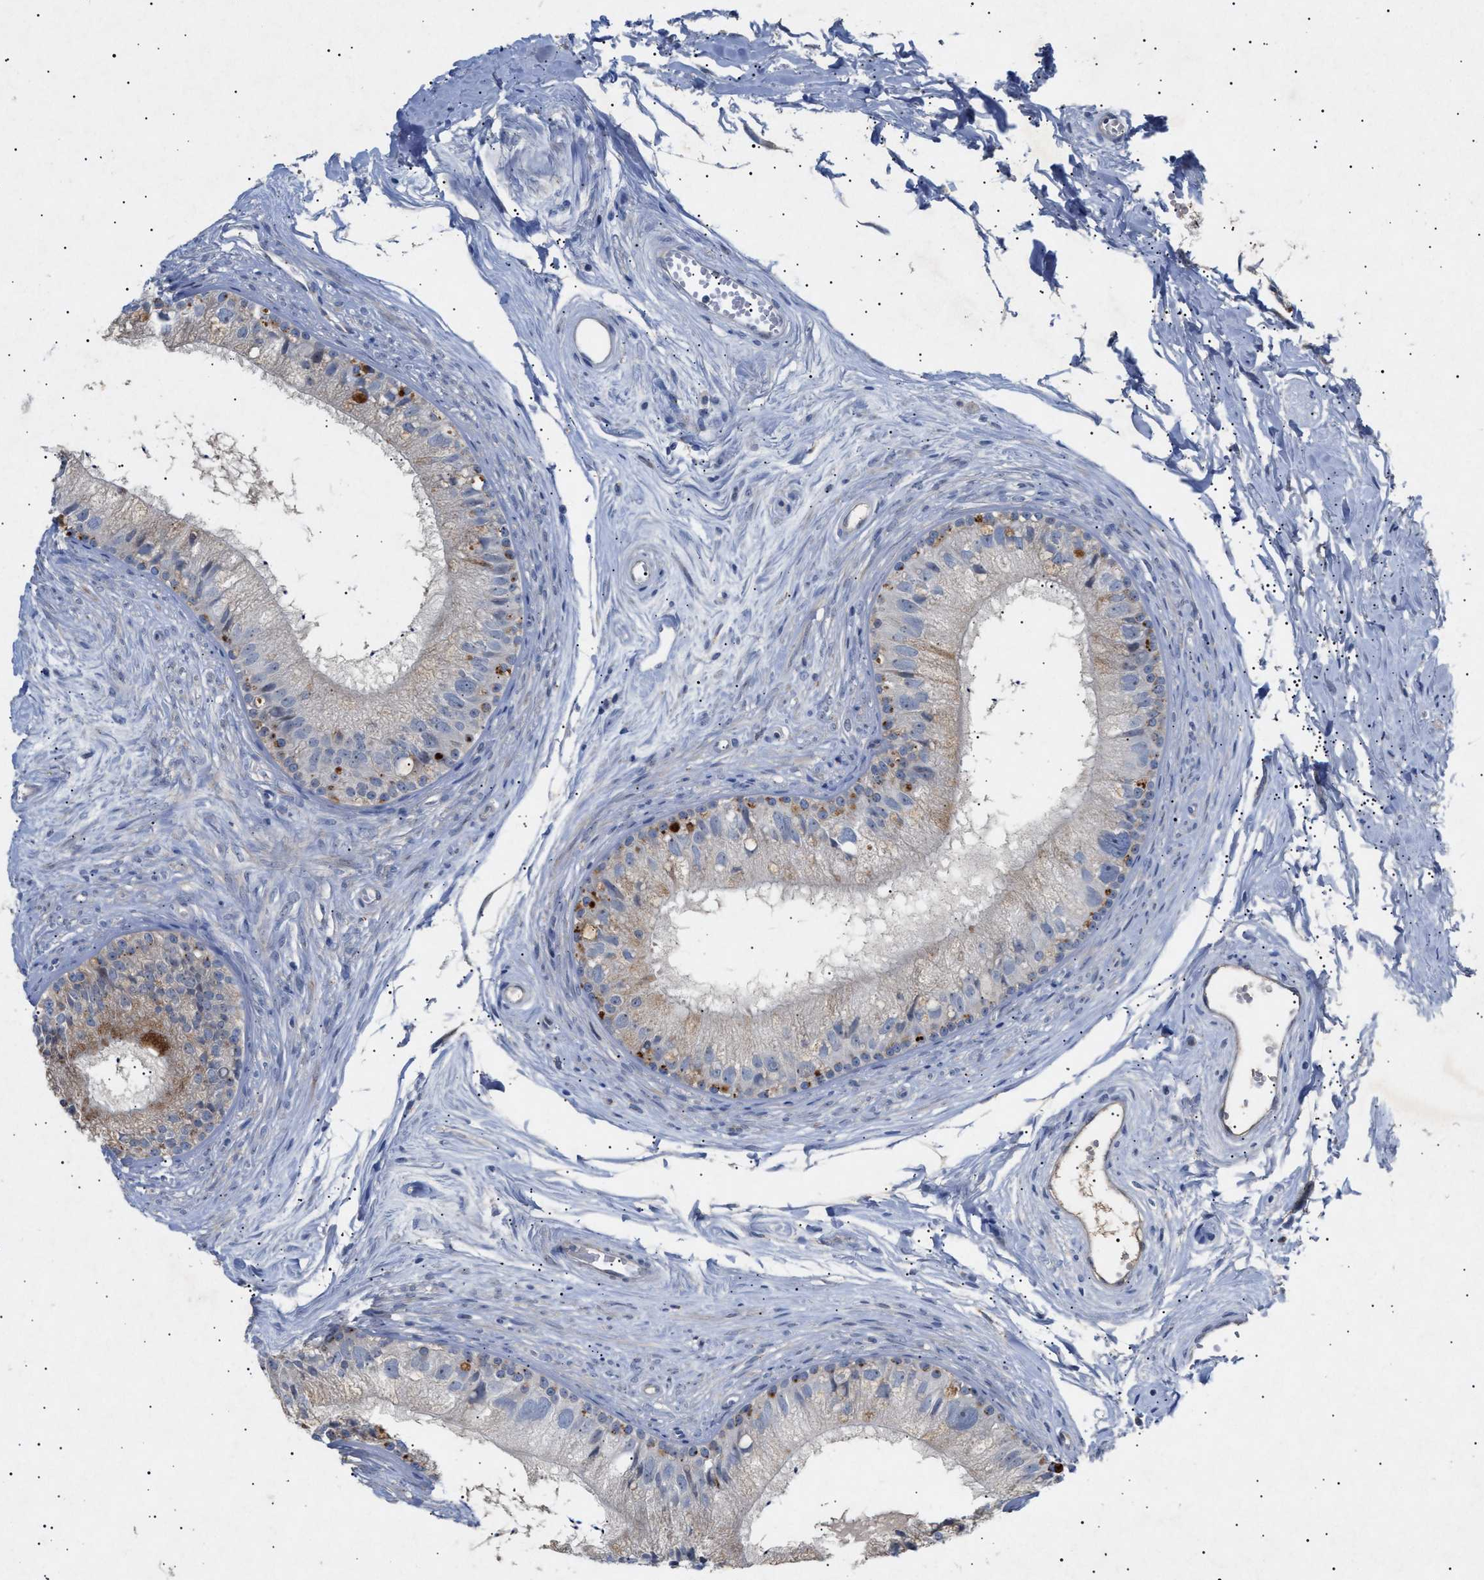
{"staining": {"intensity": "moderate", "quantity": "<25%", "location": "cytoplasmic/membranous"}, "tissue": "epididymis", "cell_type": "Glandular cells", "image_type": "normal", "snomed": [{"axis": "morphology", "description": "Normal tissue, NOS"}, {"axis": "topography", "description": "Epididymis"}], "caption": "High-power microscopy captured an immunohistochemistry (IHC) histopathology image of normal epididymis, revealing moderate cytoplasmic/membranous expression in about <25% of glandular cells.", "gene": "SIRT5", "patient": {"sex": "male", "age": 56}}